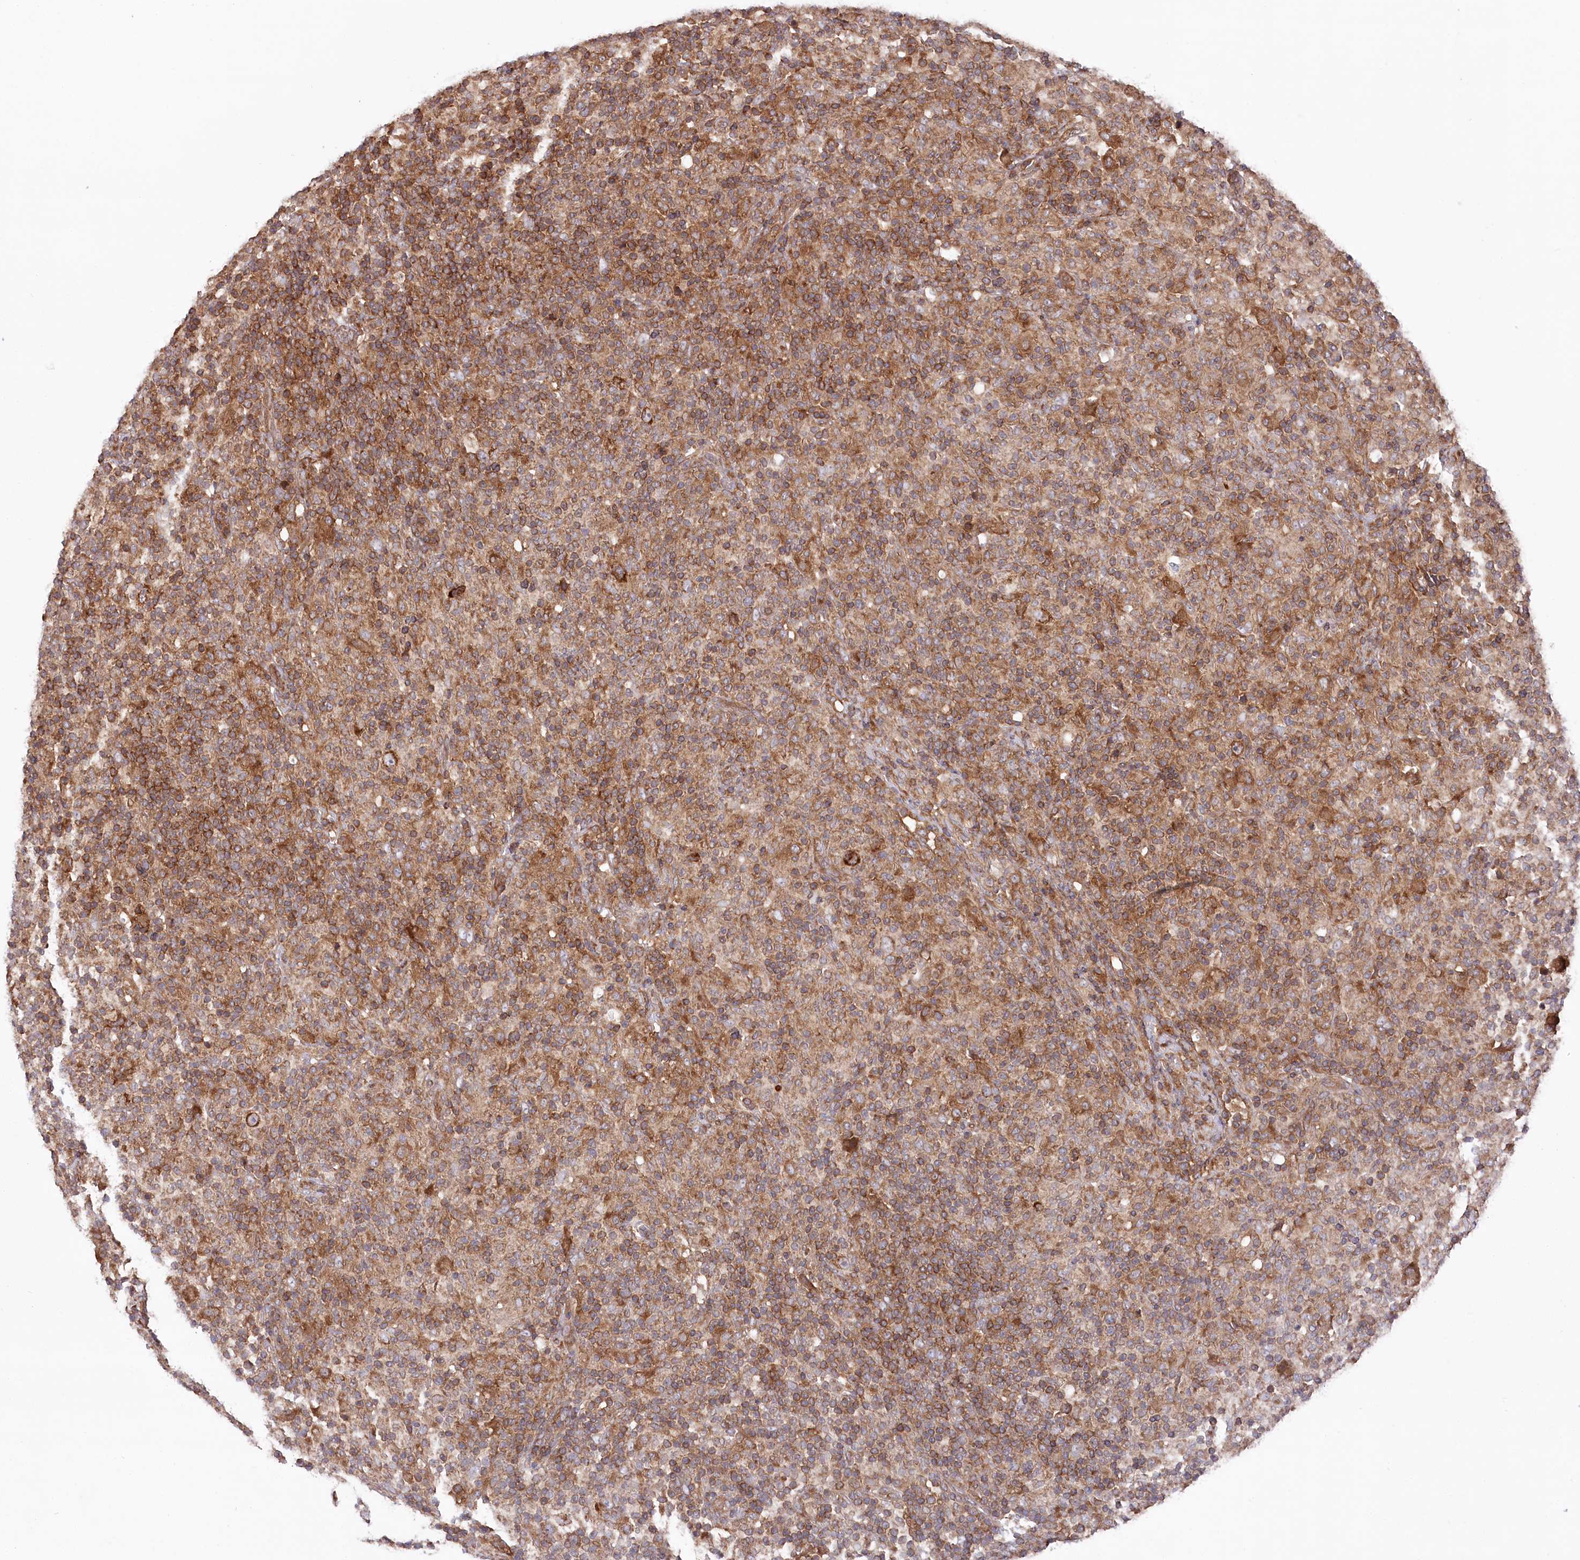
{"staining": {"intensity": "moderate", "quantity": ">75%", "location": "cytoplasmic/membranous"}, "tissue": "lymphoma", "cell_type": "Tumor cells", "image_type": "cancer", "snomed": [{"axis": "morphology", "description": "Hodgkin's disease, NOS"}, {"axis": "topography", "description": "Lymph node"}], "caption": "Hodgkin's disease stained with IHC shows moderate cytoplasmic/membranous positivity in approximately >75% of tumor cells. The staining was performed using DAB, with brown indicating positive protein expression. Nuclei are stained blue with hematoxylin.", "gene": "PPP1R21", "patient": {"sex": "male", "age": 70}}